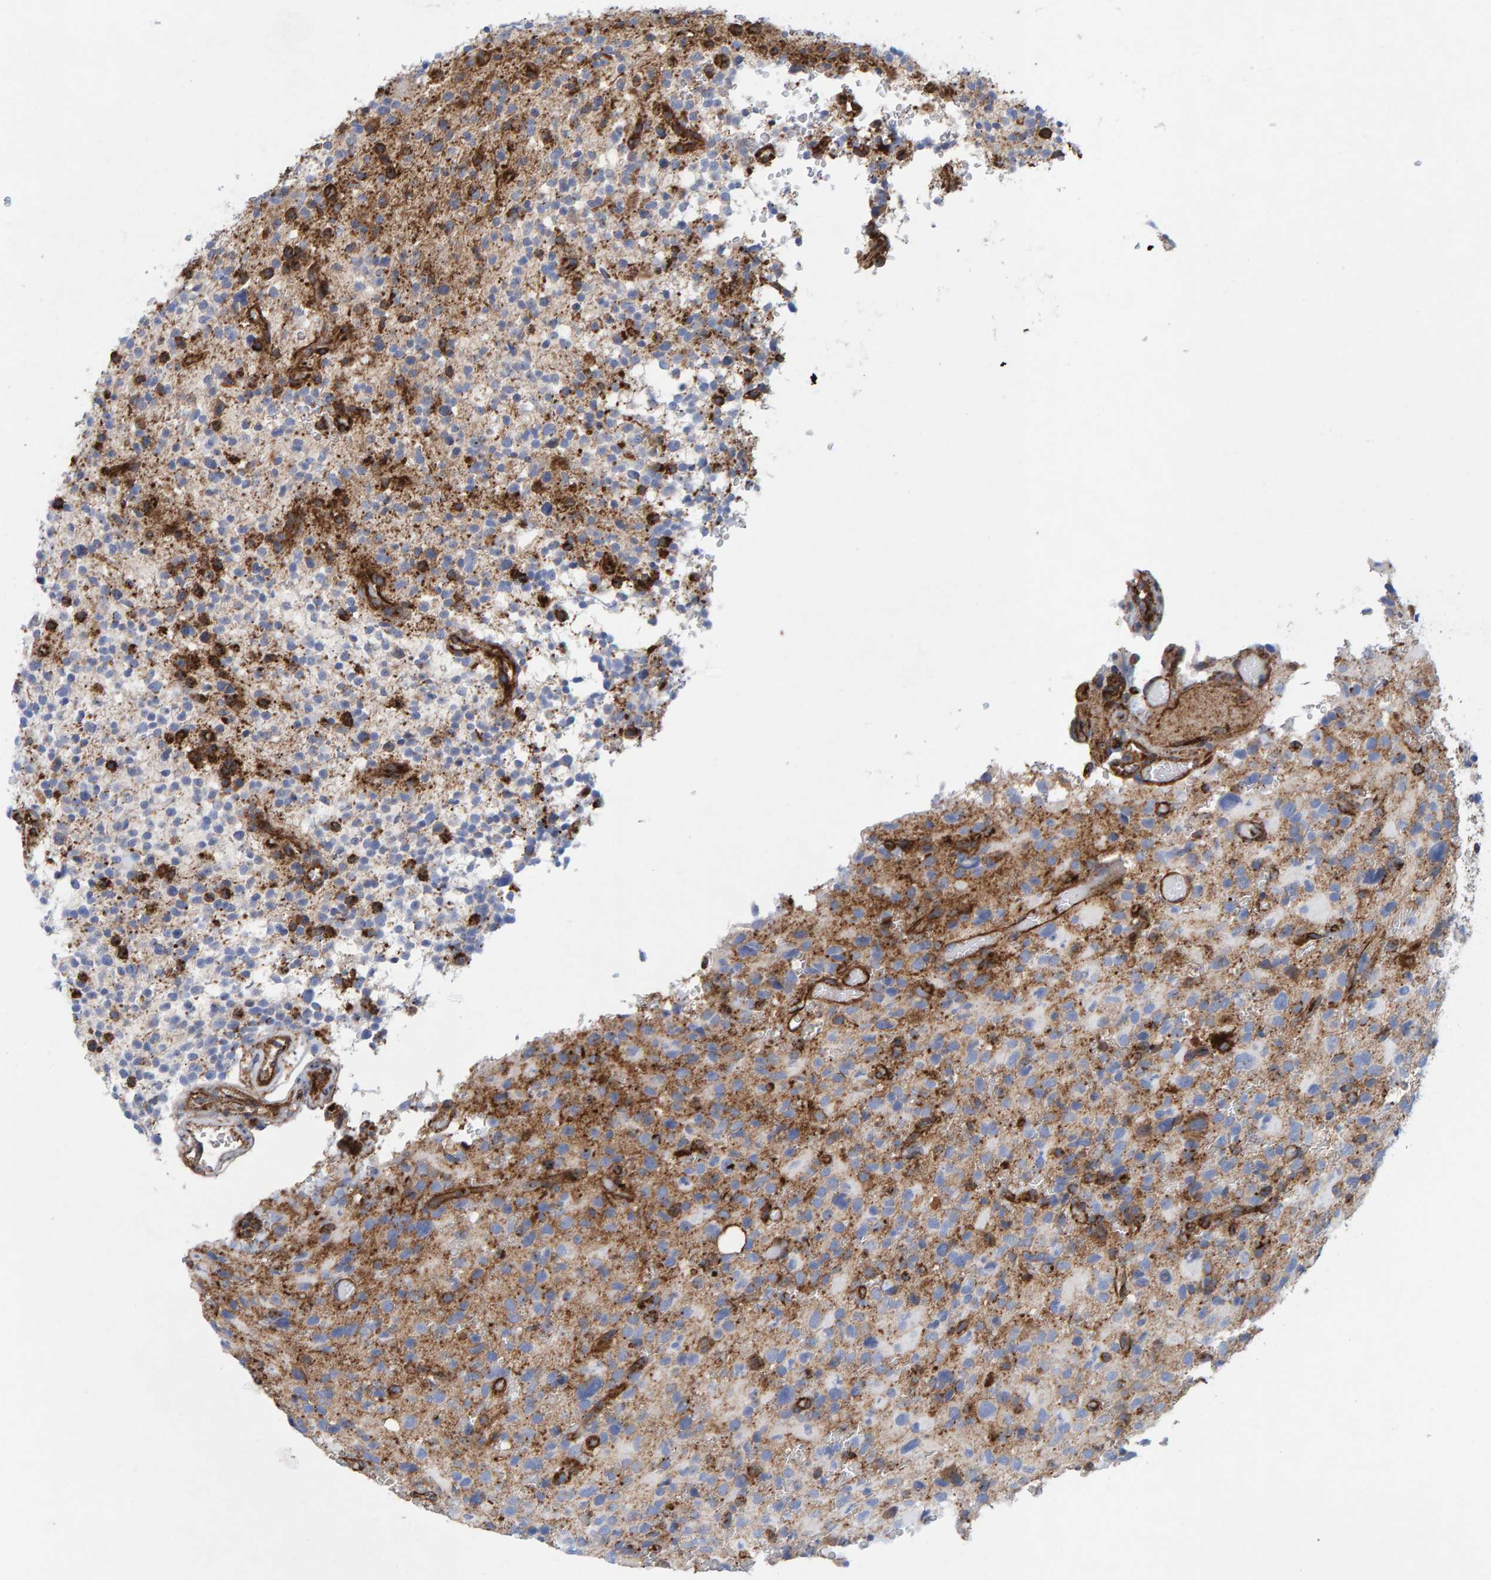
{"staining": {"intensity": "moderate", "quantity": "<25%", "location": "cytoplasmic/membranous"}, "tissue": "glioma", "cell_type": "Tumor cells", "image_type": "cancer", "snomed": [{"axis": "morphology", "description": "Glioma, malignant, High grade"}, {"axis": "topography", "description": "Brain"}], "caption": "Glioma tissue displays moderate cytoplasmic/membranous expression in about <25% of tumor cells Nuclei are stained in blue.", "gene": "MVP", "patient": {"sex": "male", "age": 48}}